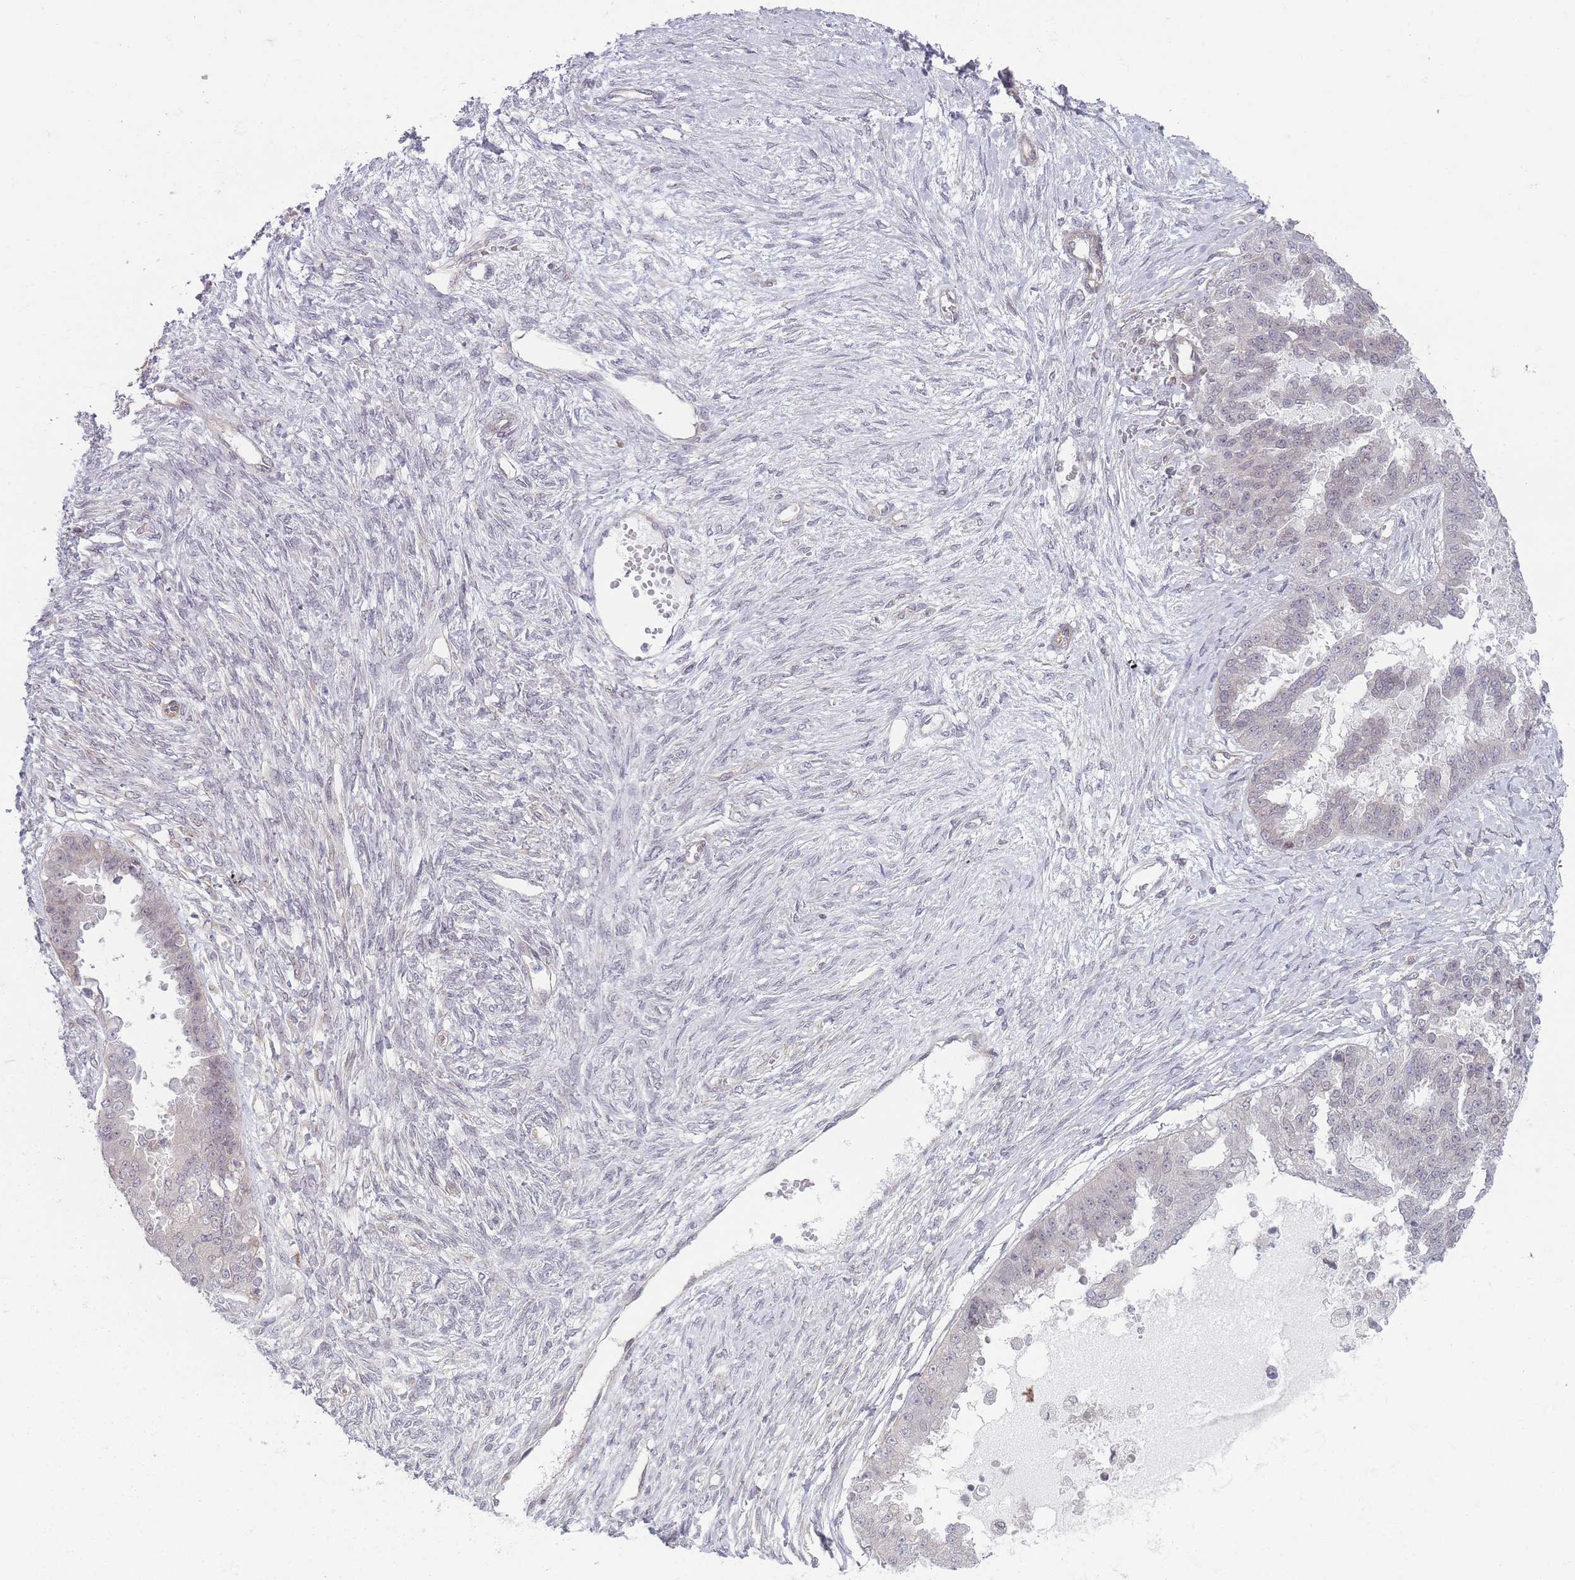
{"staining": {"intensity": "negative", "quantity": "none", "location": "none"}, "tissue": "ovarian cancer", "cell_type": "Tumor cells", "image_type": "cancer", "snomed": [{"axis": "morphology", "description": "Cystadenocarcinoma, serous, NOS"}, {"axis": "topography", "description": "Ovary"}], "caption": "IHC image of ovarian cancer stained for a protein (brown), which reveals no expression in tumor cells.", "gene": "VRK2", "patient": {"sex": "female", "age": 58}}